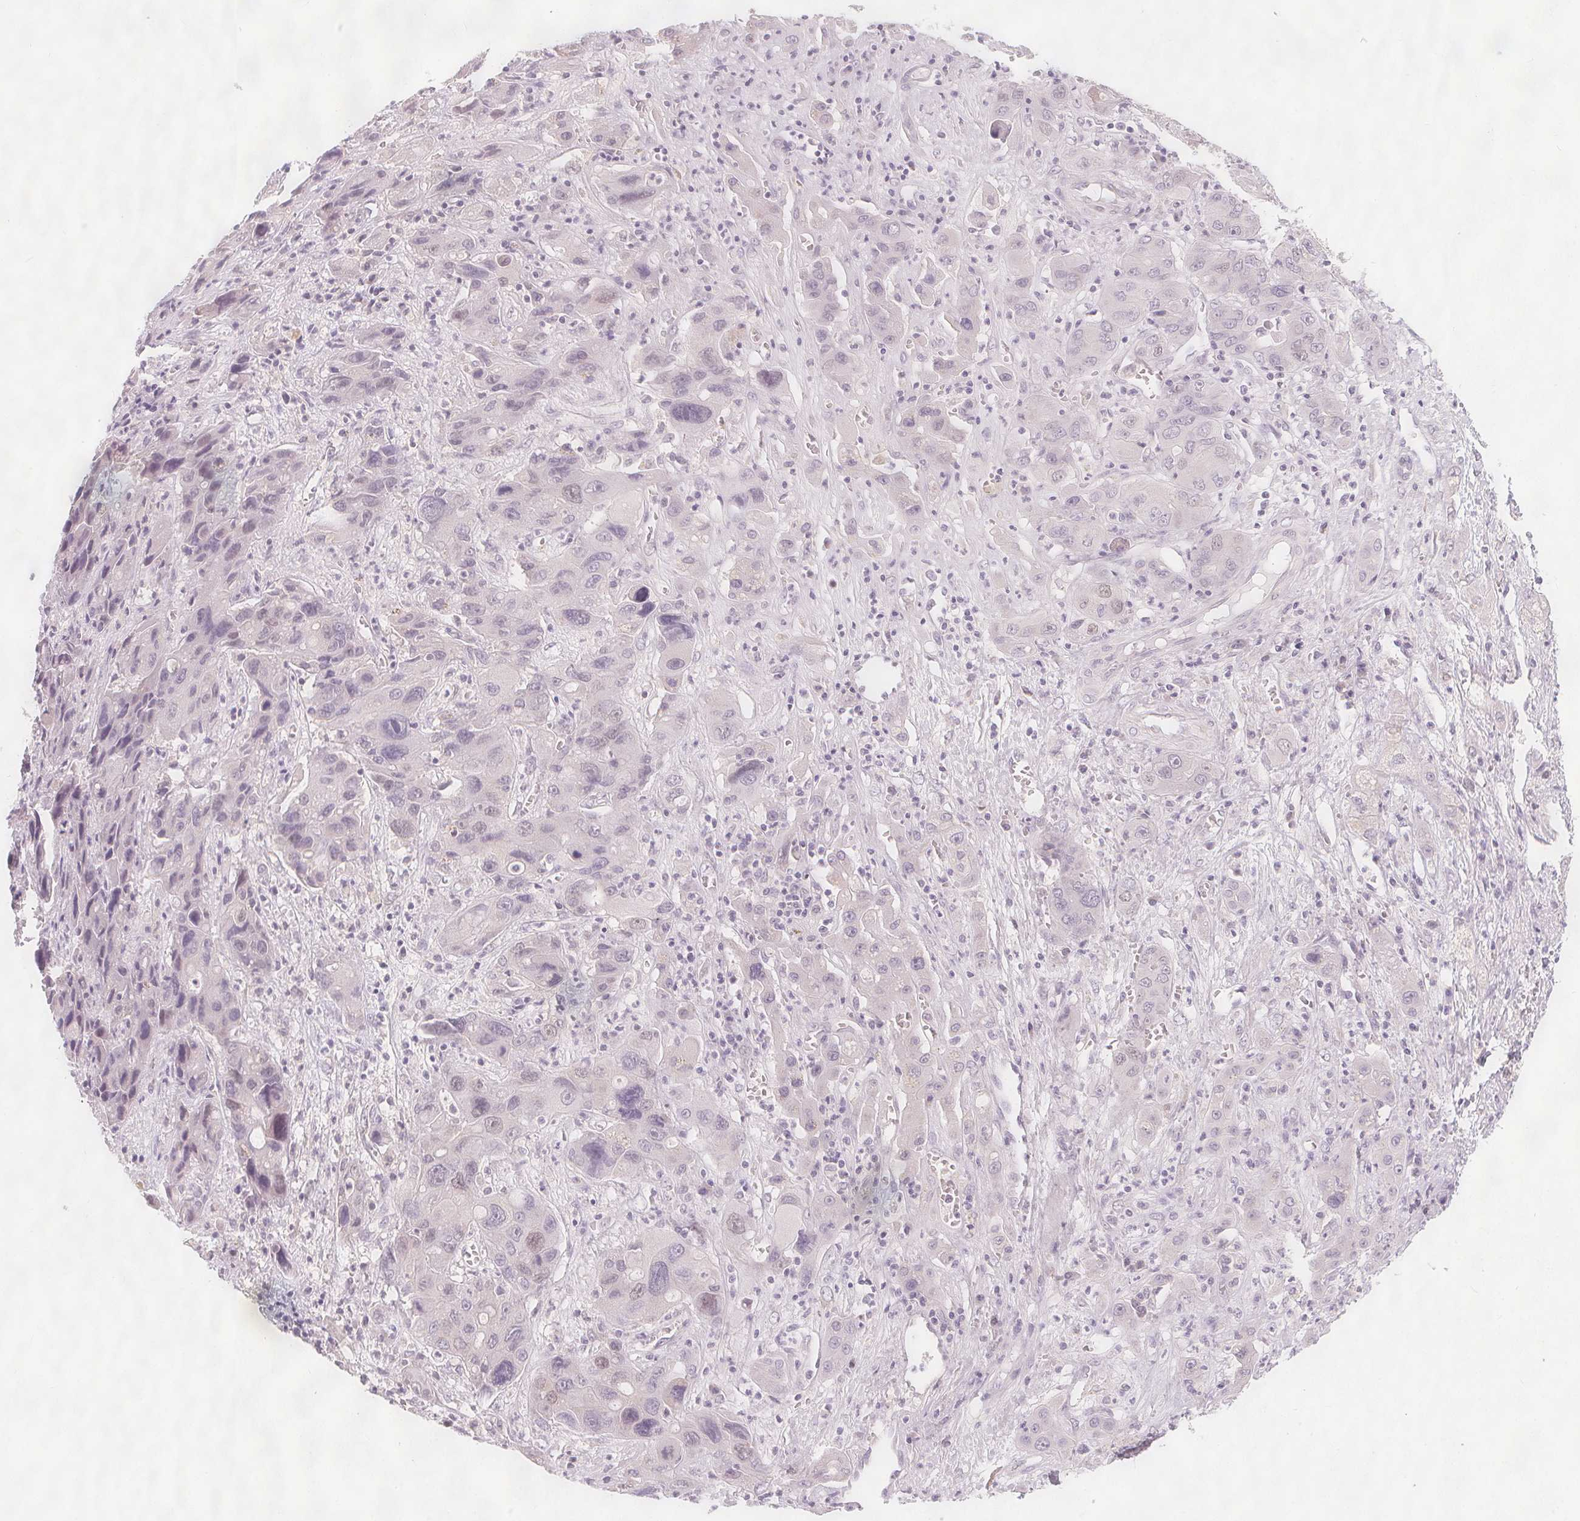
{"staining": {"intensity": "negative", "quantity": "none", "location": "none"}, "tissue": "liver cancer", "cell_type": "Tumor cells", "image_type": "cancer", "snomed": [{"axis": "morphology", "description": "Cholangiocarcinoma"}, {"axis": "topography", "description": "Liver"}], "caption": "A high-resolution photomicrograph shows IHC staining of cholangiocarcinoma (liver), which reveals no significant expression in tumor cells. (Brightfield microscopy of DAB (3,3'-diaminobenzidine) IHC at high magnification).", "gene": "TIPIN", "patient": {"sex": "male", "age": 67}}